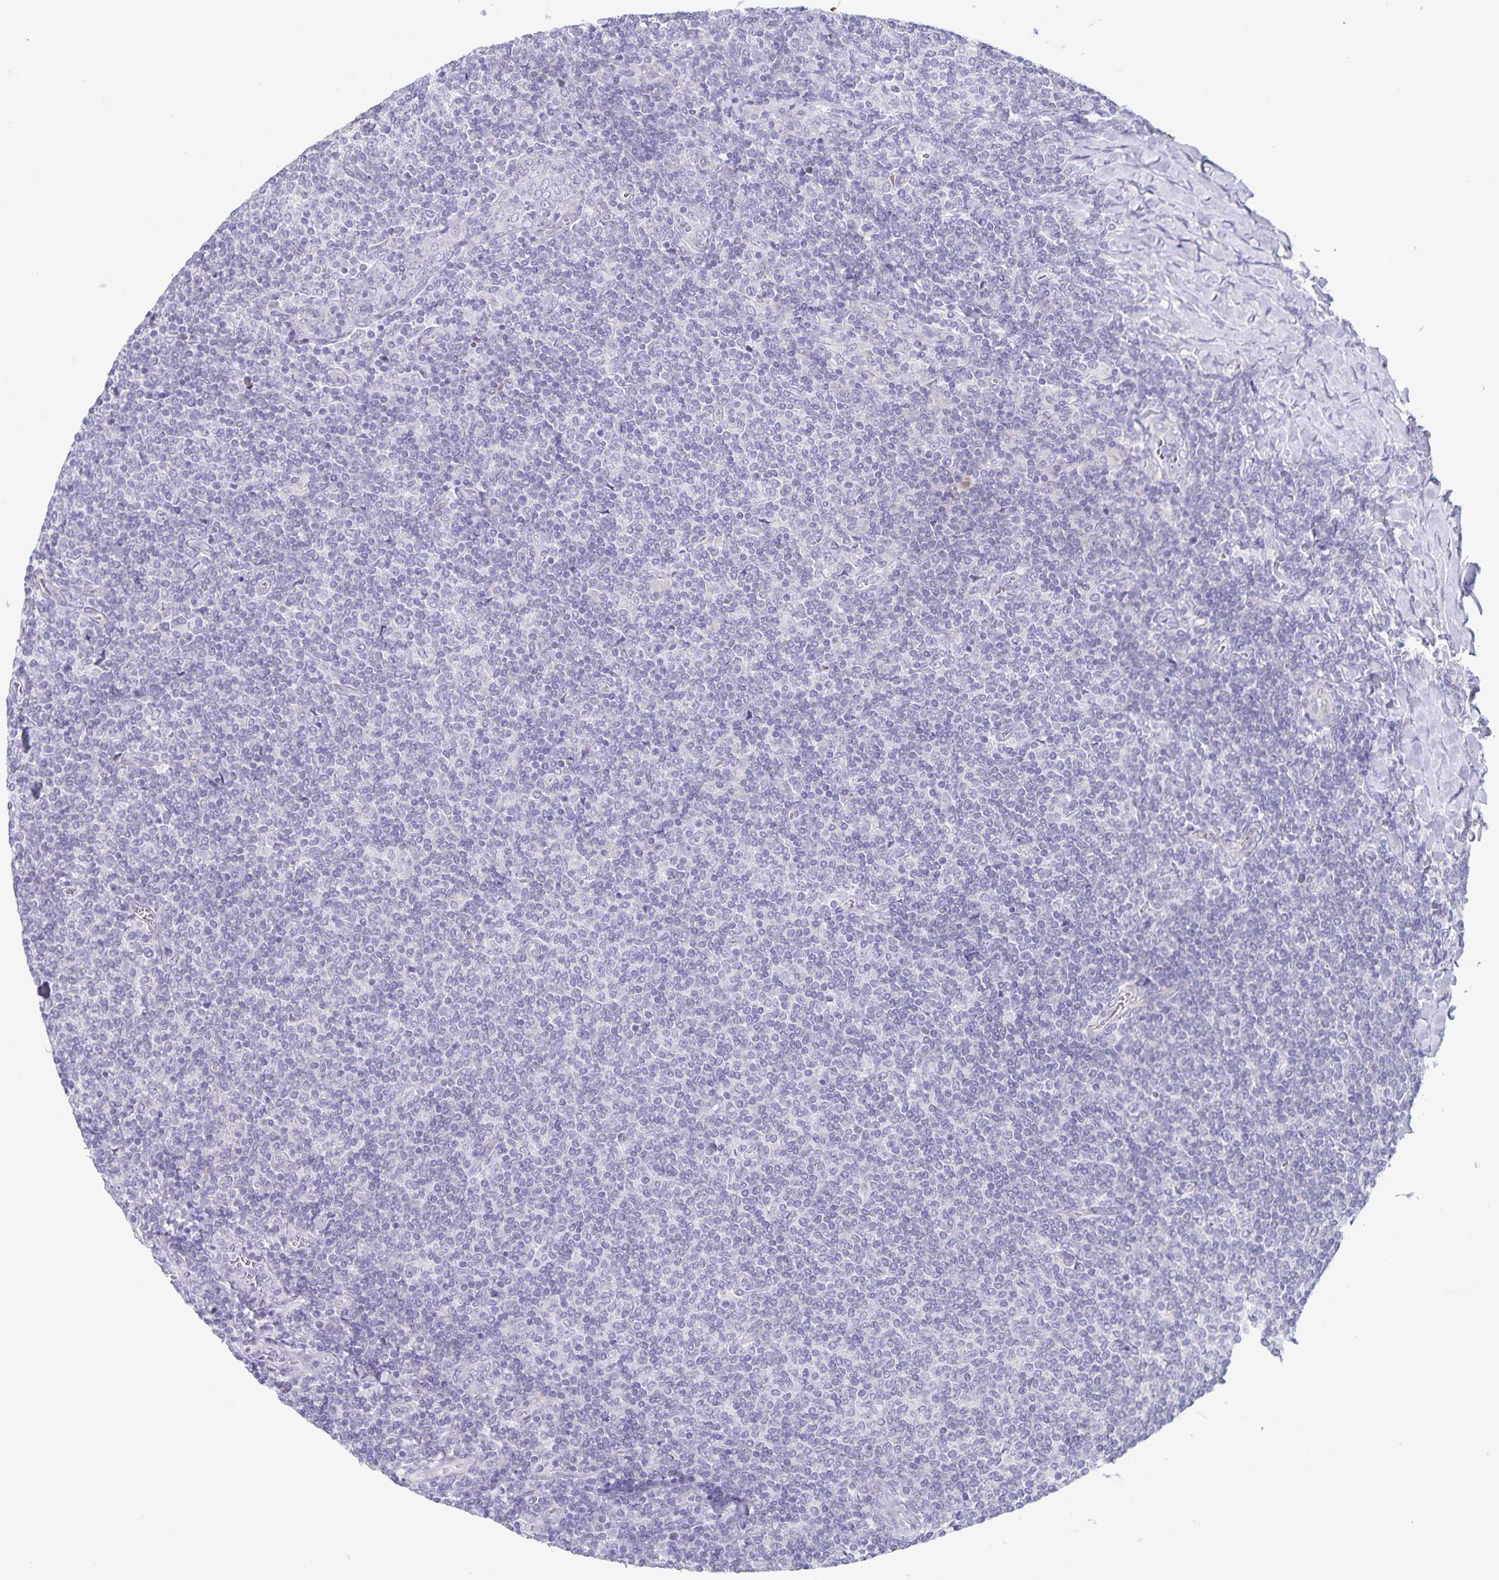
{"staining": {"intensity": "negative", "quantity": "none", "location": "none"}, "tissue": "lymphoma", "cell_type": "Tumor cells", "image_type": "cancer", "snomed": [{"axis": "morphology", "description": "Malignant lymphoma, non-Hodgkin's type, Low grade"}, {"axis": "topography", "description": "Lymph node"}], "caption": "Tumor cells show no significant positivity in malignant lymphoma, non-Hodgkin's type (low-grade).", "gene": "AQP4", "patient": {"sex": "male", "age": 52}}